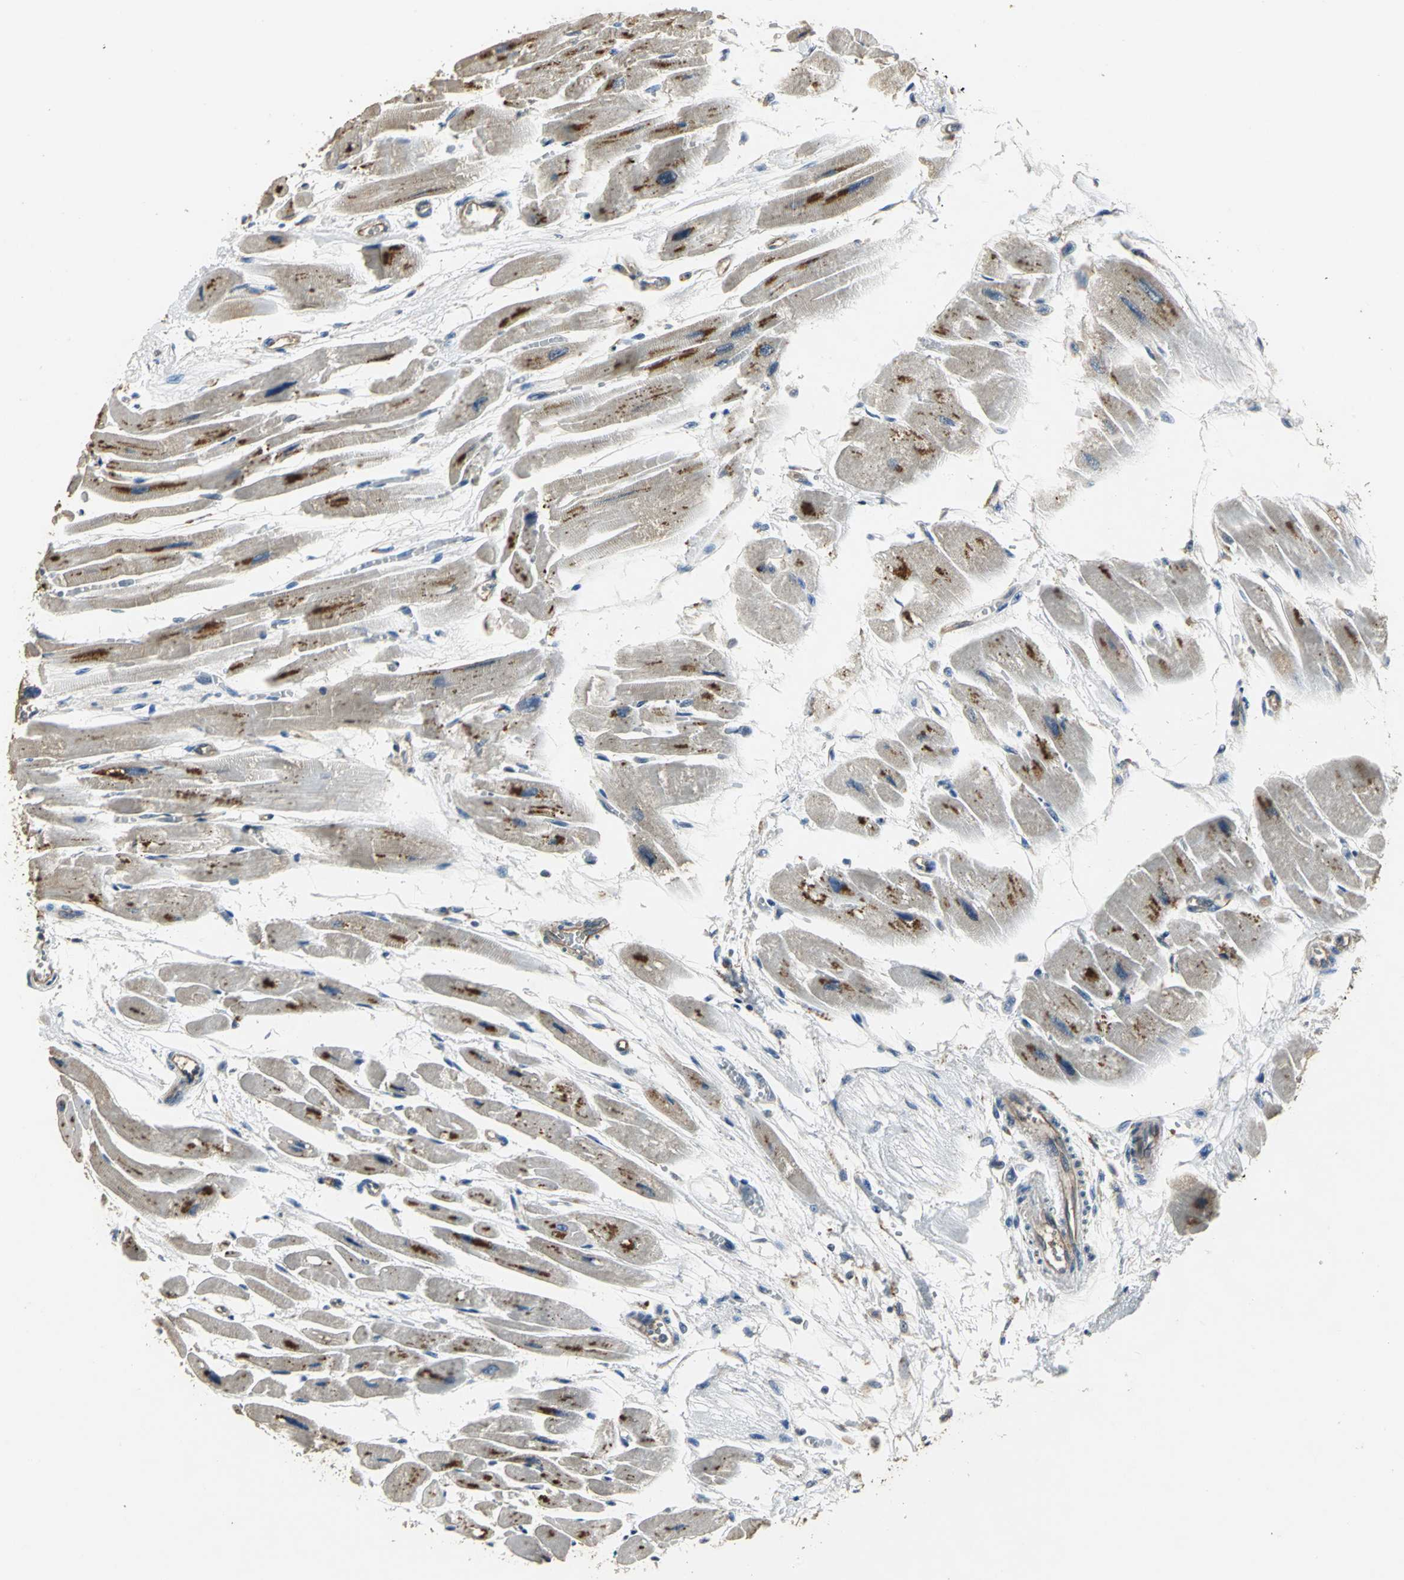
{"staining": {"intensity": "moderate", "quantity": "25%-75%", "location": "cytoplasmic/membranous"}, "tissue": "heart muscle", "cell_type": "Cardiomyocytes", "image_type": "normal", "snomed": [{"axis": "morphology", "description": "Normal tissue, NOS"}, {"axis": "topography", "description": "Heart"}], "caption": "Immunohistochemistry (IHC) staining of normal heart muscle, which exhibits medium levels of moderate cytoplasmic/membranous expression in approximately 25%-75% of cardiomyocytes indicating moderate cytoplasmic/membranous protein staining. The staining was performed using DAB (brown) for protein detection and nuclei were counterstained in hematoxylin (blue).", "gene": "OCLN", "patient": {"sex": "female", "age": 54}}